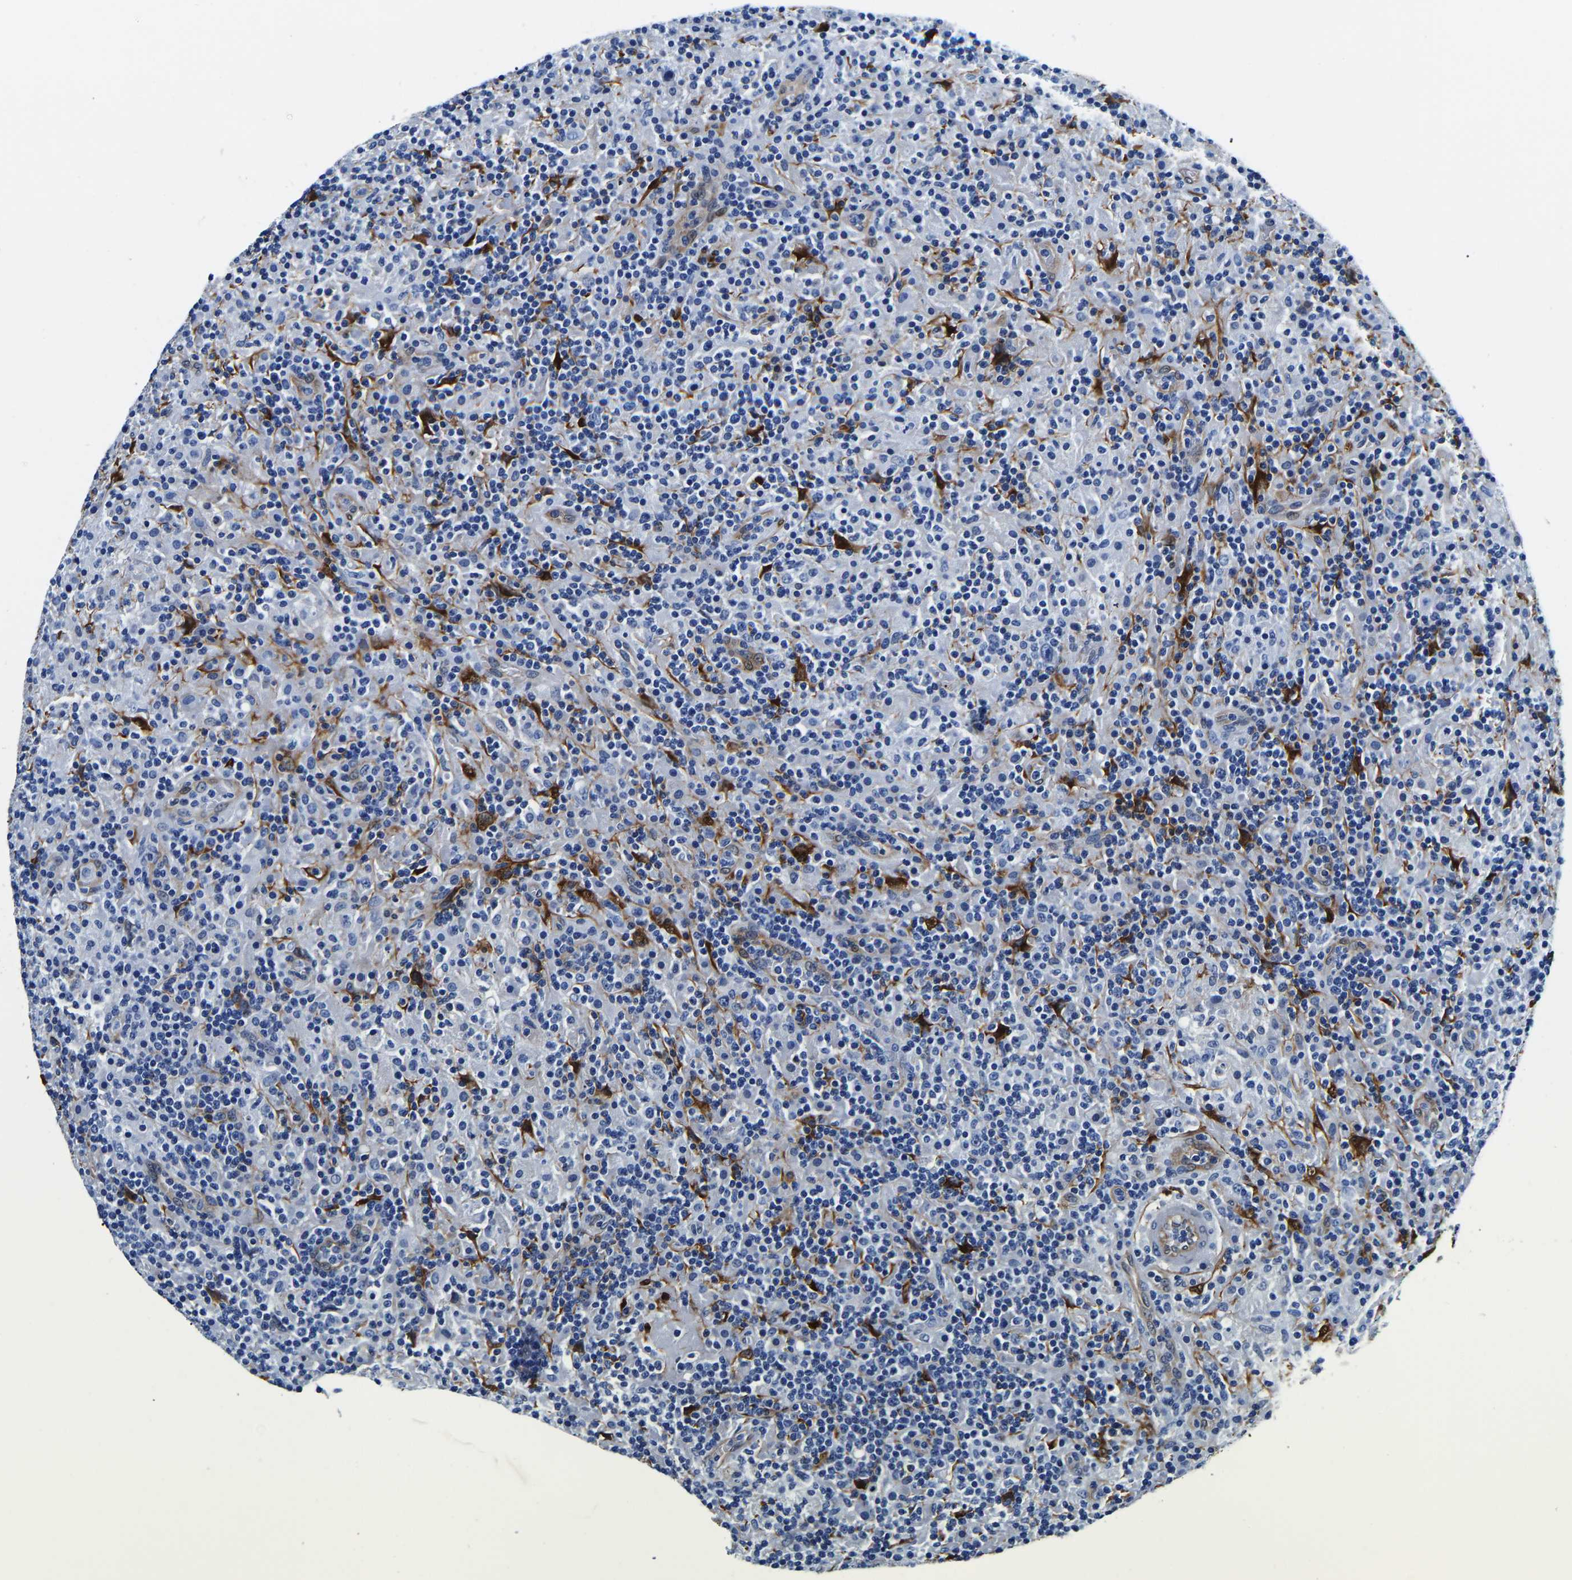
{"staining": {"intensity": "negative", "quantity": "none", "location": "none"}, "tissue": "lymphoma", "cell_type": "Tumor cells", "image_type": "cancer", "snomed": [{"axis": "morphology", "description": "Hodgkin's disease, NOS"}, {"axis": "topography", "description": "Lymph node"}], "caption": "Immunohistochemical staining of lymphoma shows no significant positivity in tumor cells.", "gene": "S100A13", "patient": {"sex": "male", "age": 70}}